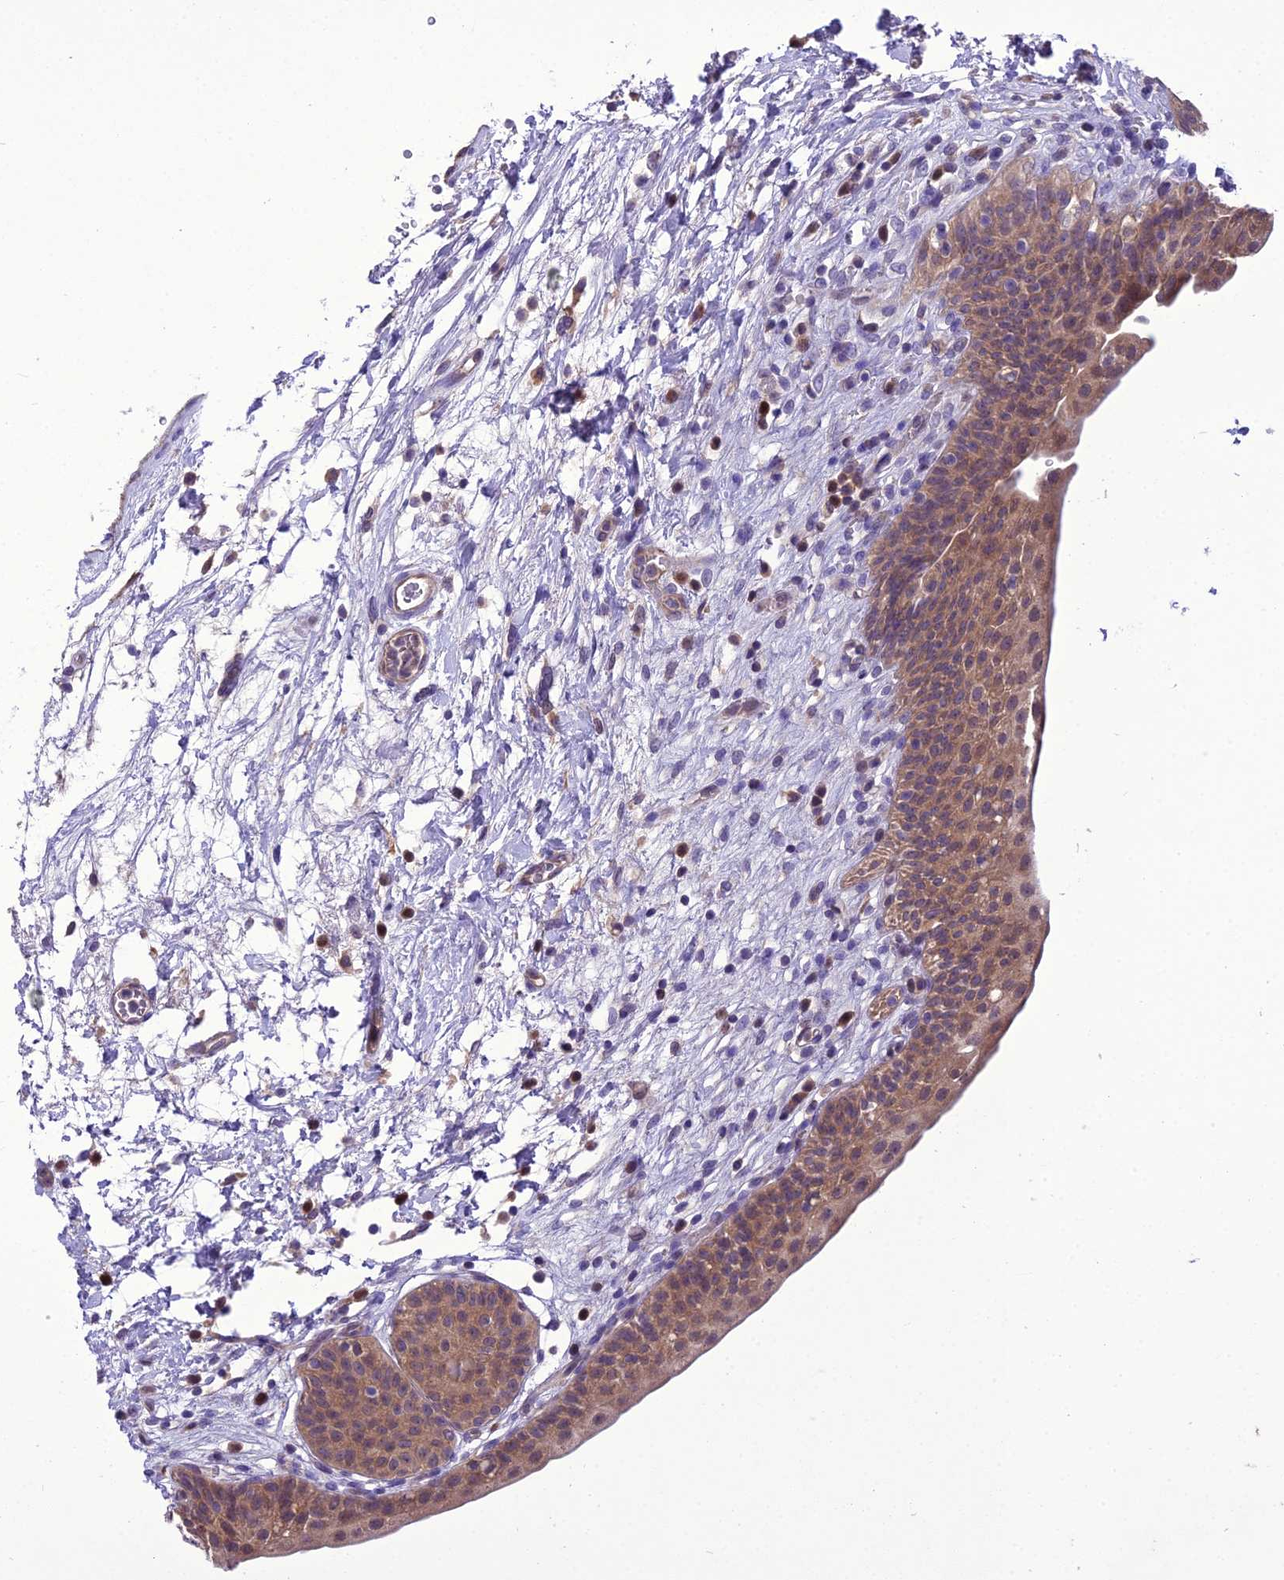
{"staining": {"intensity": "moderate", "quantity": ">75%", "location": "cytoplasmic/membranous"}, "tissue": "urinary bladder", "cell_type": "Urothelial cells", "image_type": "normal", "snomed": [{"axis": "morphology", "description": "Normal tissue, NOS"}, {"axis": "topography", "description": "Urinary bladder"}], "caption": "Protein staining displays moderate cytoplasmic/membranous expression in about >75% of urothelial cells in benign urinary bladder.", "gene": "BORCS6", "patient": {"sex": "male", "age": 83}}